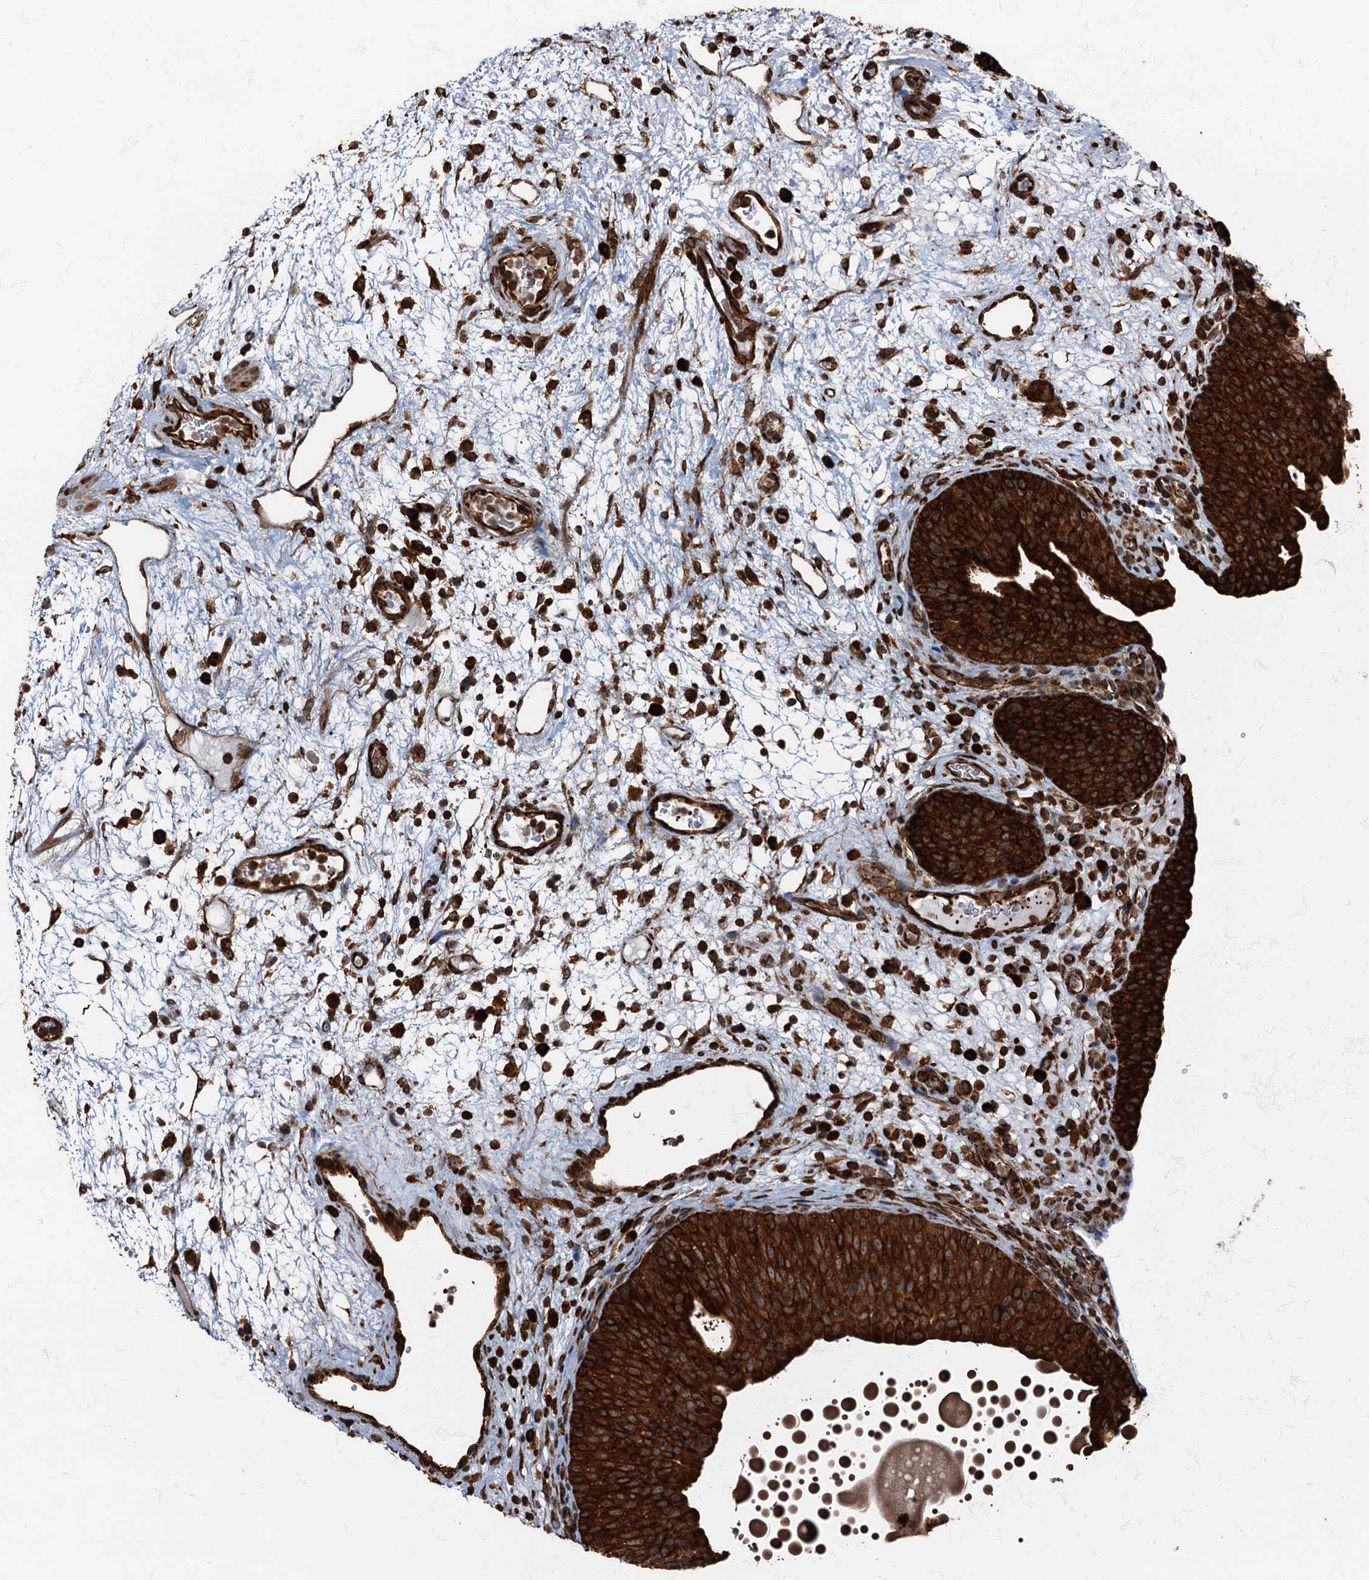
{"staining": {"intensity": "strong", "quantity": ">75%", "location": "cytoplasmic/membranous"}, "tissue": "urinary bladder", "cell_type": "Urothelial cells", "image_type": "normal", "snomed": [{"axis": "morphology", "description": "Normal tissue, NOS"}, {"axis": "topography", "description": "Urinary bladder"}], "caption": "There is high levels of strong cytoplasmic/membranous staining in urothelial cells of normal urinary bladder, as demonstrated by immunohistochemical staining (brown color).", "gene": "ATP2C1", "patient": {"sex": "male", "age": 71}}